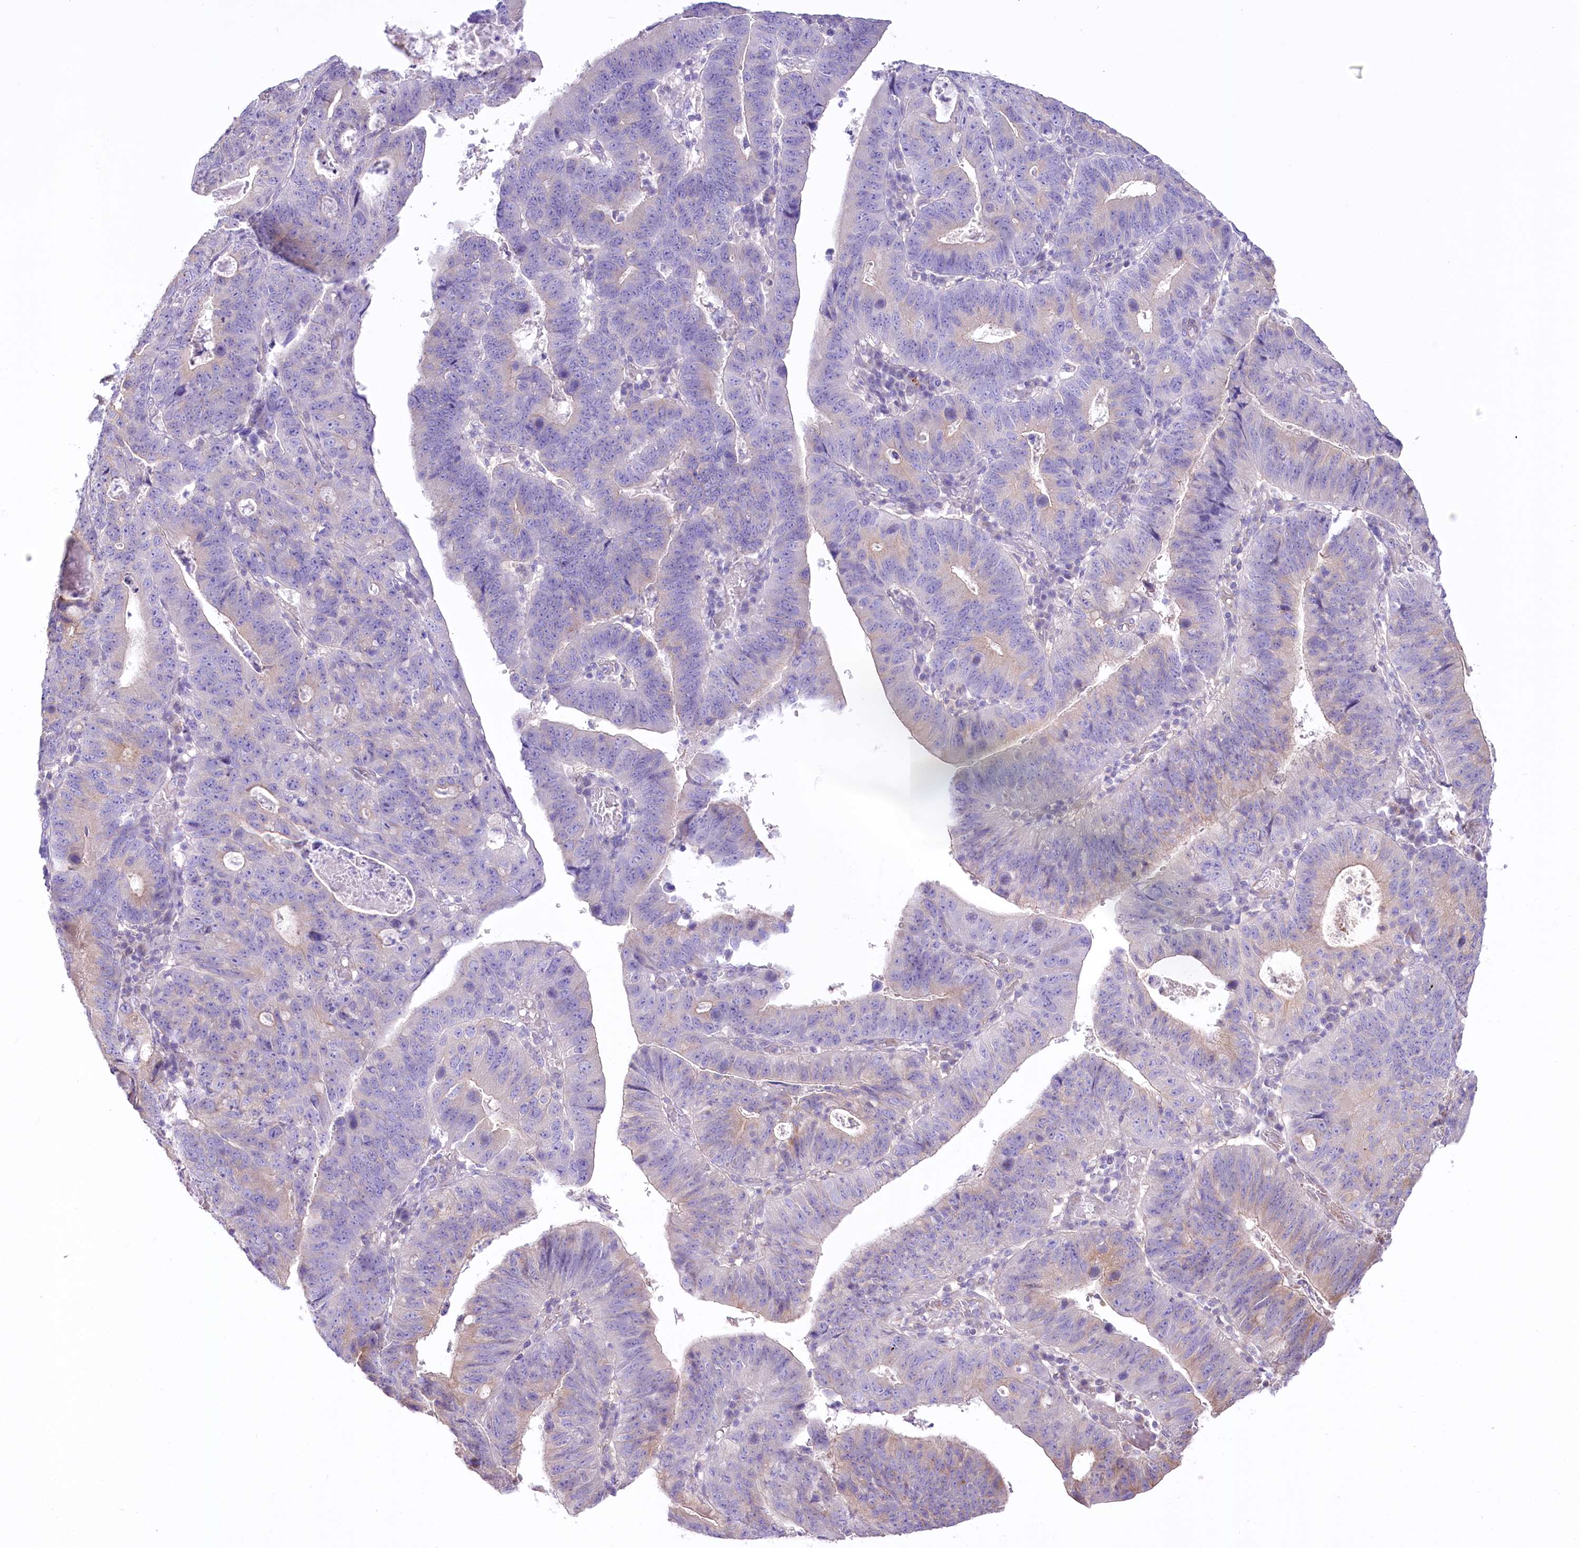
{"staining": {"intensity": "negative", "quantity": "none", "location": "none"}, "tissue": "stomach cancer", "cell_type": "Tumor cells", "image_type": "cancer", "snomed": [{"axis": "morphology", "description": "Adenocarcinoma, NOS"}, {"axis": "topography", "description": "Stomach"}], "caption": "Tumor cells show no significant protein expression in stomach cancer. The staining is performed using DAB brown chromogen with nuclei counter-stained in using hematoxylin.", "gene": "LRRC34", "patient": {"sex": "male", "age": 59}}